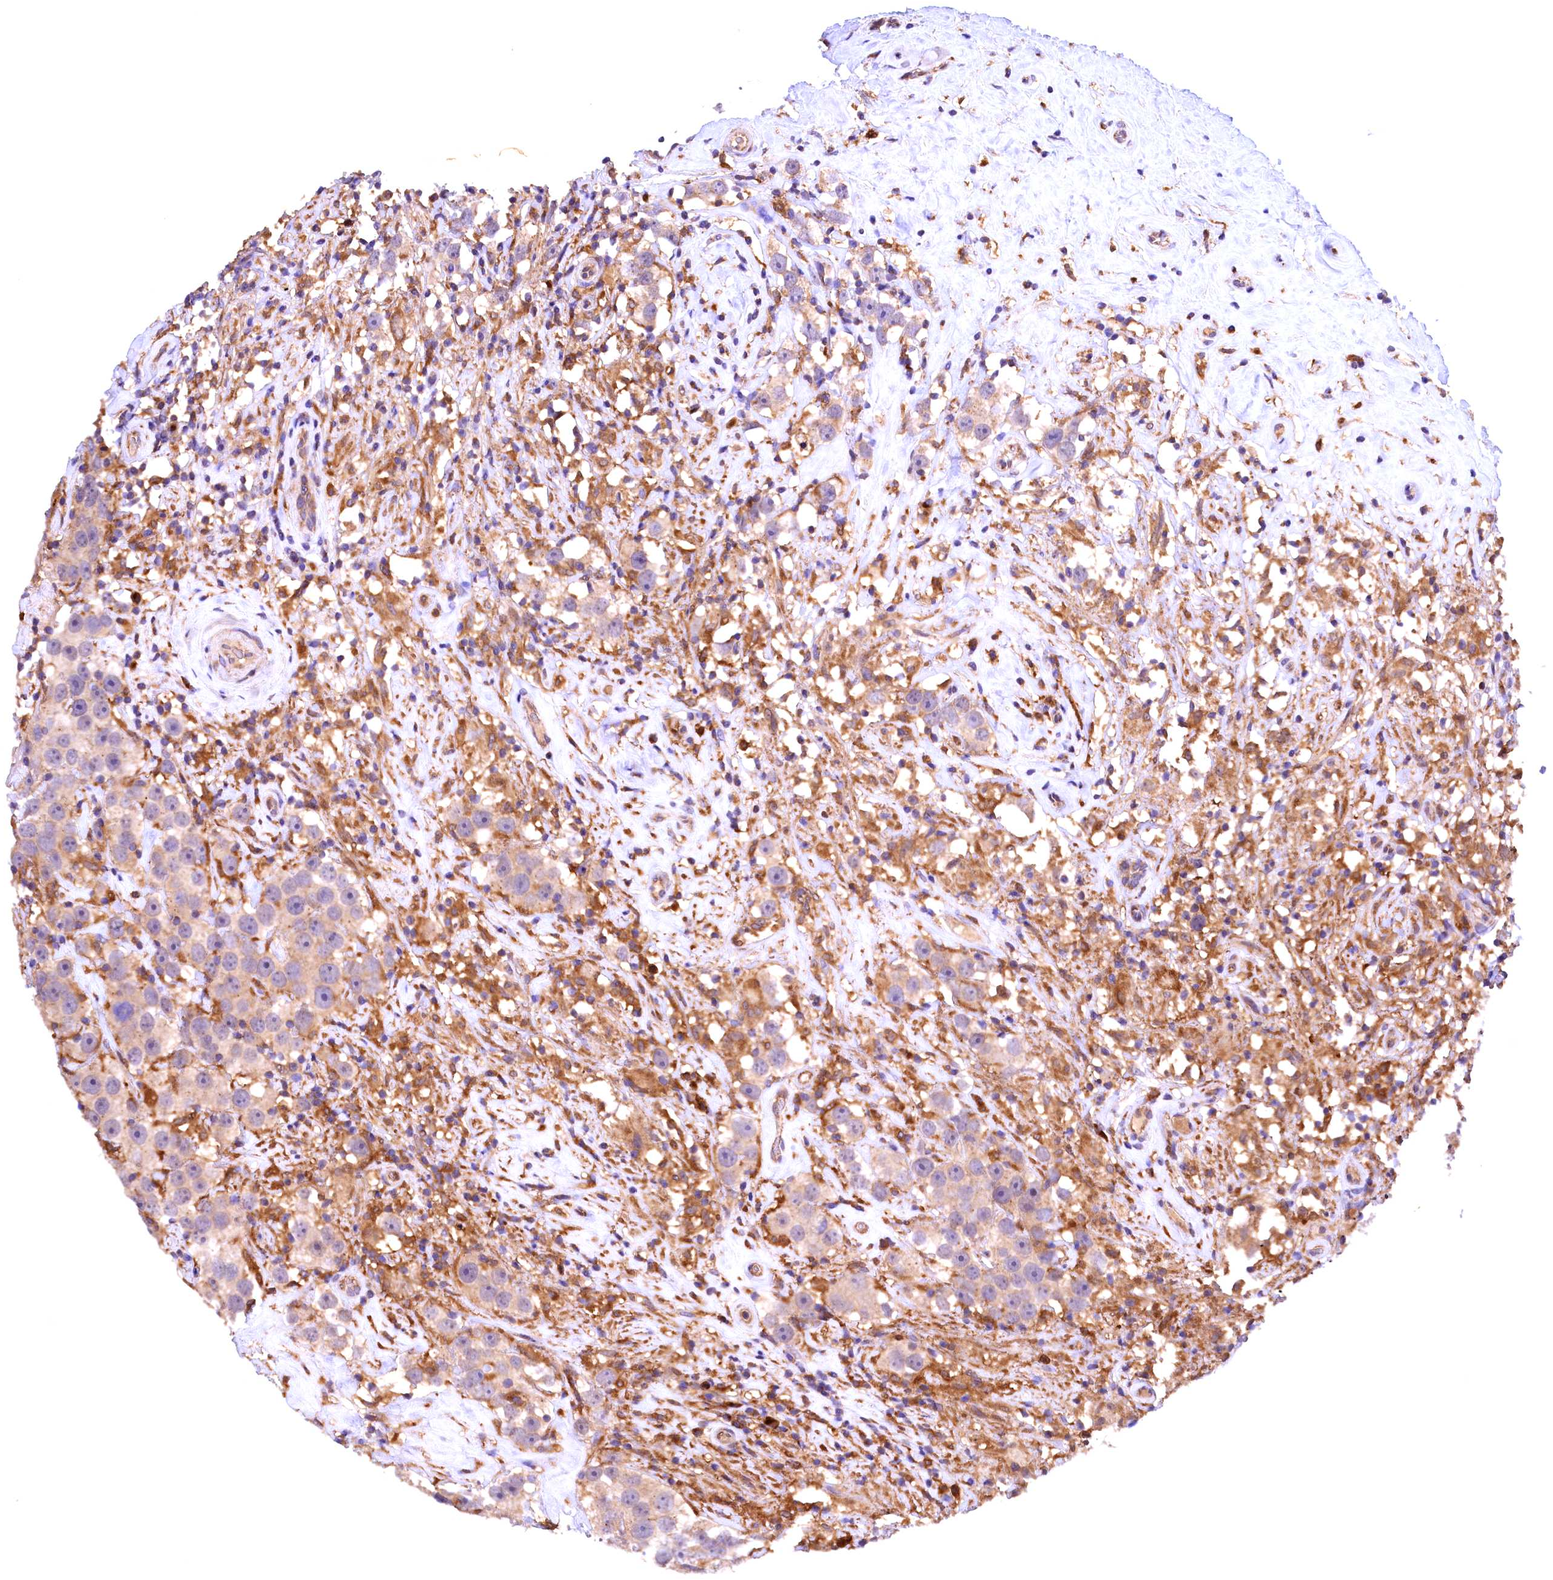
{"staining": {"intensity": "weak", "quantity": "25%-75%", "location": "cytoplasmic/membranous"}, "tissue": "testis cancer", "cell_type": "Tumor cells", "image_type": "cancer", "snomed": [{"axis": "morphology", "description": "Seminoma, NOS"}, {"axis": "topography", "description": "Testis"}], "caption": "This photomicrograph exhibits IHC staining of seminoma (testis), with low weak cytoplasmic/membranous staining in approximately 25%-75% of tumor cells.", "gene": "NAIP", "patient": {"sex": "male", "age": 49}}